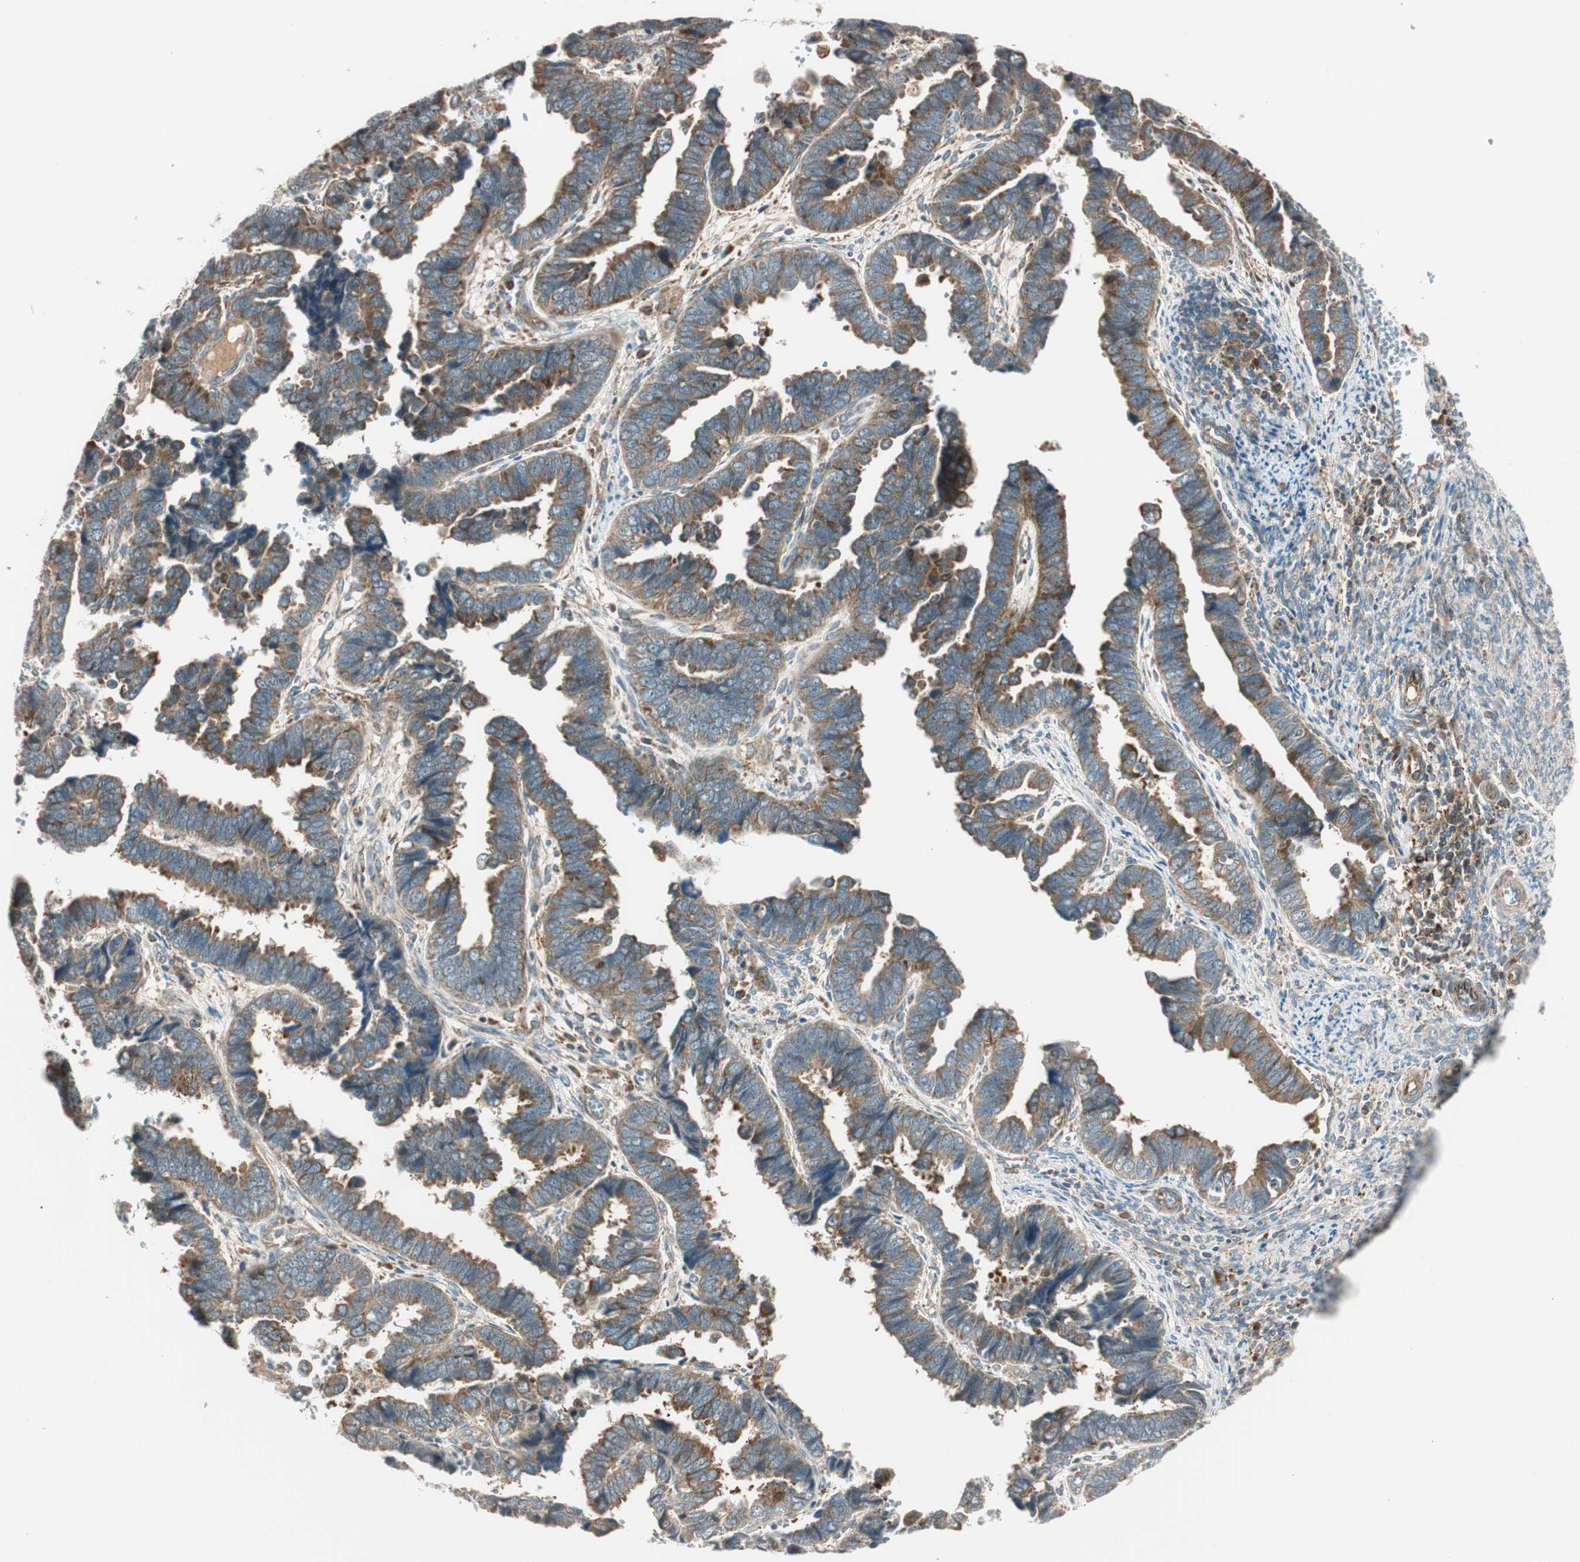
{"staining": {"intensity": "moderate", "quantity": ">75%", "location": "cytoplasmic/membranous"}, "tissue": "endometrial cancer", "cell_type": "Tumor cells", "image_type": "cancer", "snomed": [{"axis": "morphology", "description": "Adenocarcinoma, NOS"}, {"axis": "topography", "description": "Endometrium"}], "caption": "Immunohistochemistry (IHC) (DAB (3,3'-diaminobenzidine)) staining of adenocarcinoma (endometrial) demonstrates moderate cytoplasmic/membranous protein positivity in approximately >75% of tumor cells. (DAB (3,3'-diaminobenzidine) IHC with brightfield microscopy, high magnification).", "gene": "ABI1", "patient": {"sex": "female", "age": 75}}